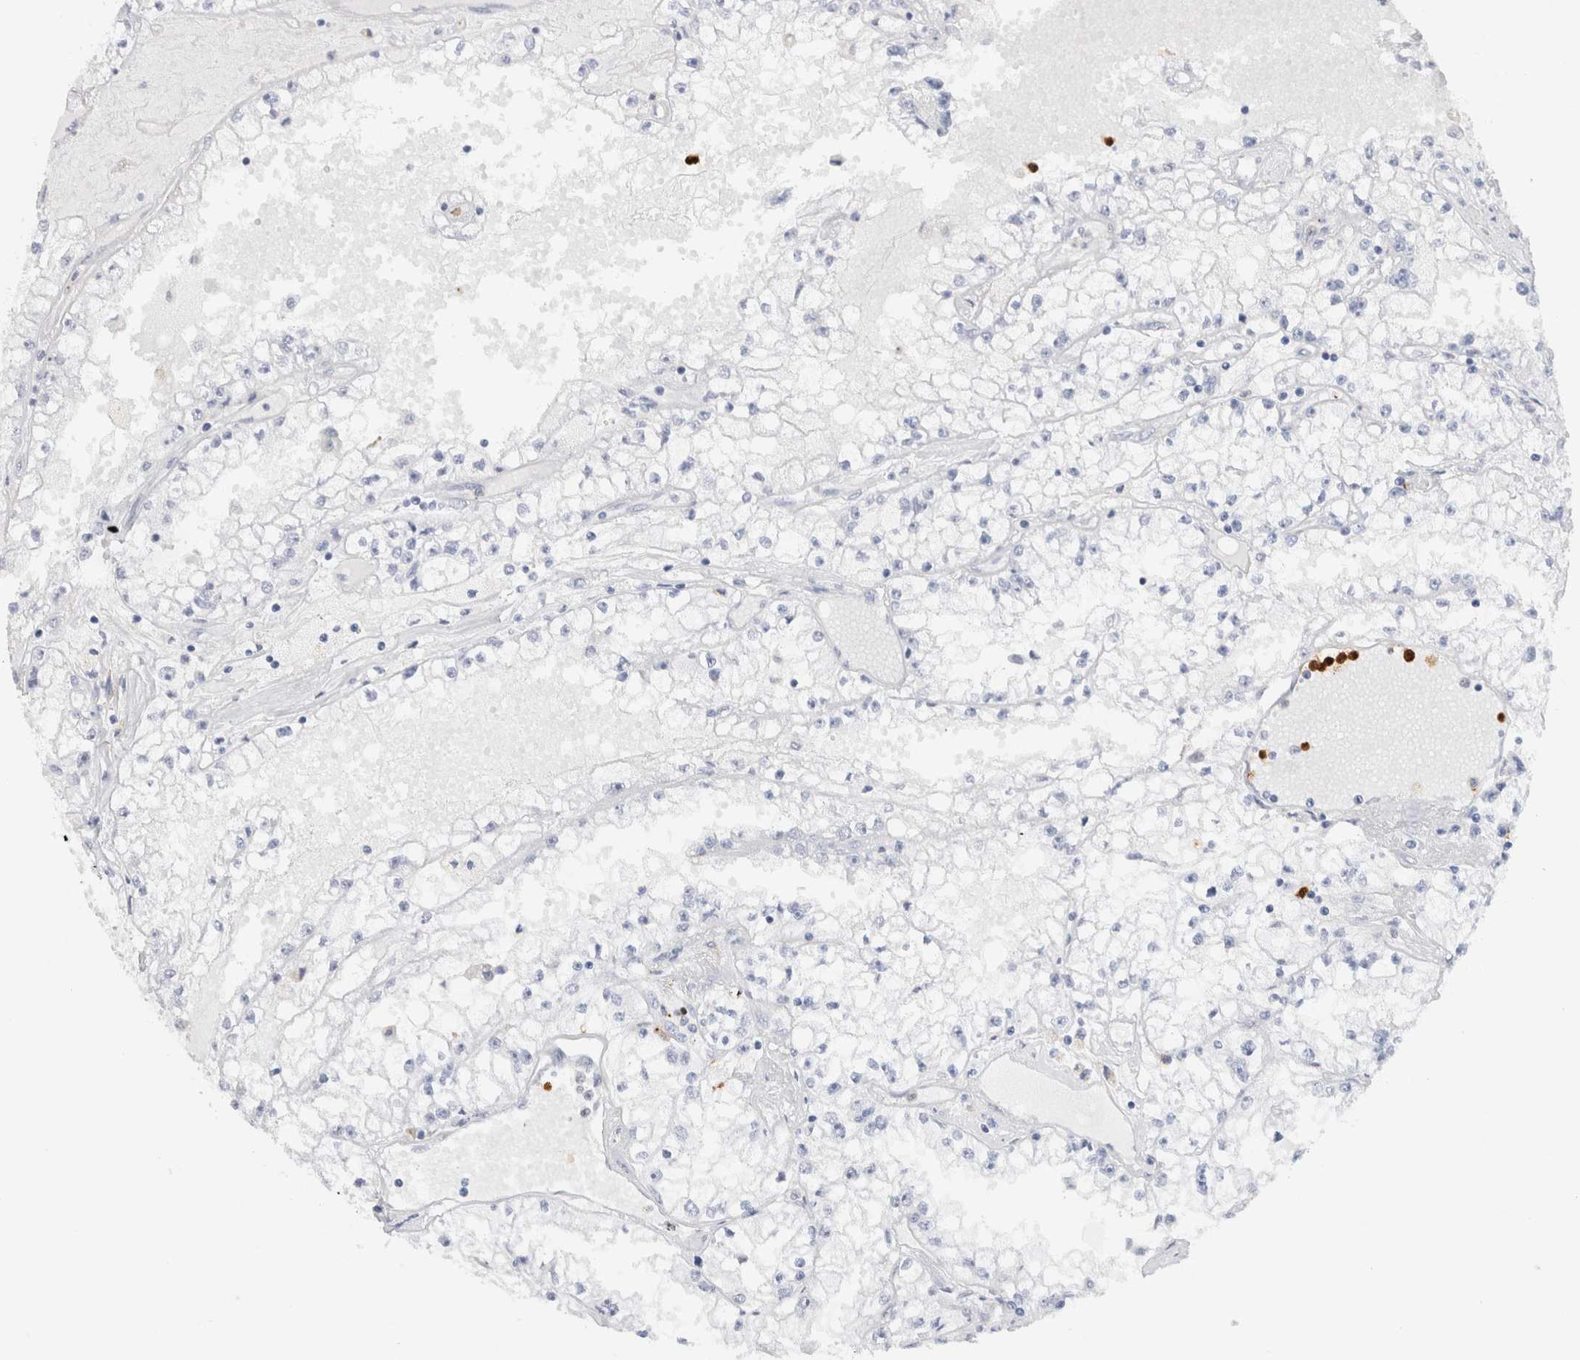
{"staining": {"intensity": "negative", "quantity": "none", "location": "none"}, "tissue": "renal cancer", "cell_type": "Tumor cells", "image_type": "cancer", "snomed": [{"axis": "morphology", "description": "Adenocarcinoma, NOS"}, {"axis": "topography", "description": "Kidney"}], "caption": "A micrograph of human renal cancer is negative for staining in tumor cells.", "gene": "SLC10A5", "patient": {"sex": "male", "age": 56}}